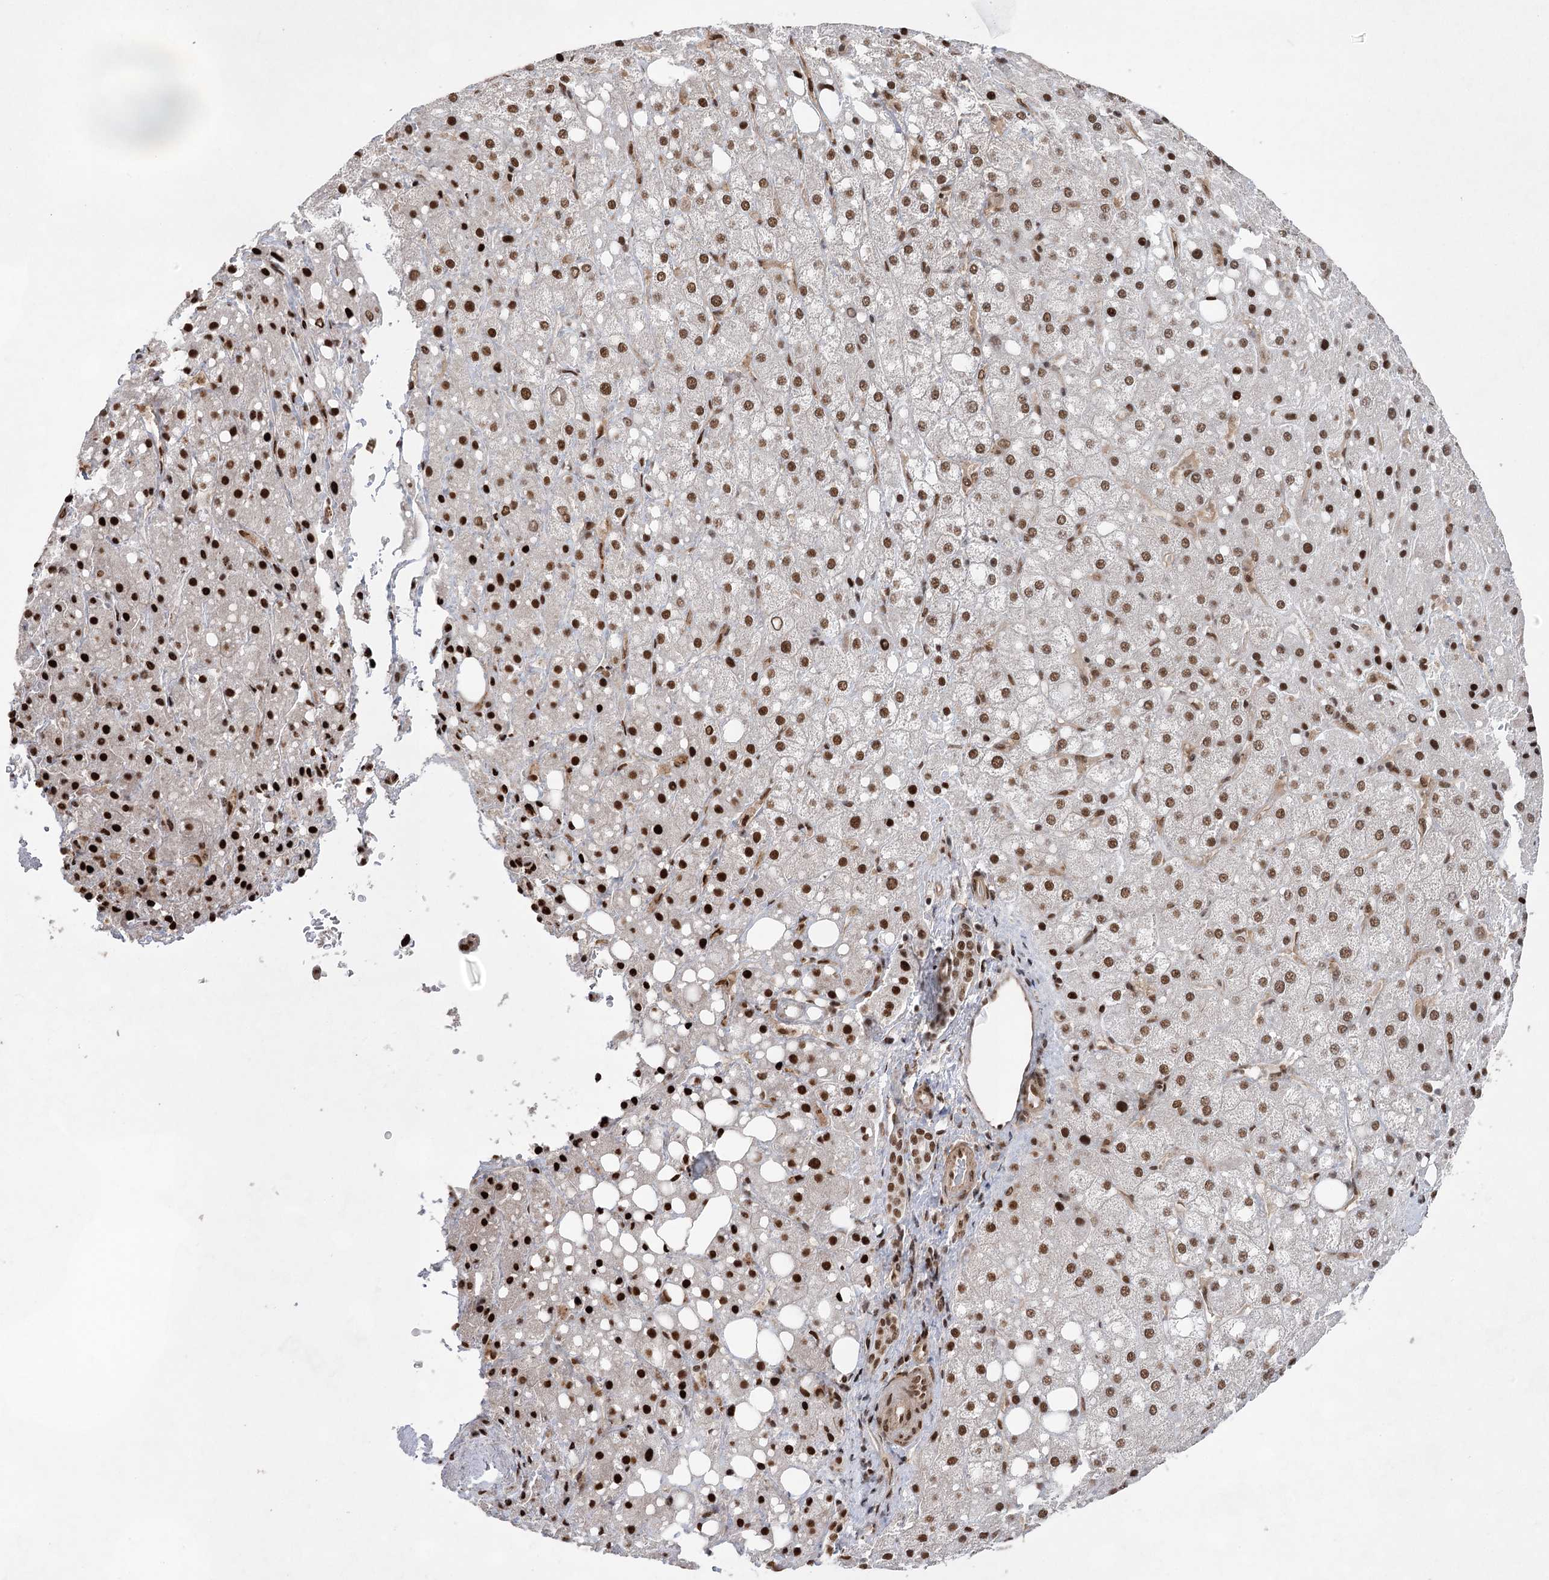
{"staining": {"intensity": "strong", "quantity": "25%-75%", "location": "nuclear"}, "tissue": "liver cancer", "cell_type": "Tumor cells", "image_type": "cancer", "snomed": [{"axis": "morphology", "description": "Carcinoma, Hepatocellular, NOS"}, {"axis": "topography", "description": "Liver"}], "caption": "Human liver cancer stained for a protein (brown) shows strong nuclear positive staining in about 25%-75% of tumor cells.", "gene": "ZCCHC8", "patient": {"sex": "male", "age": 80}}